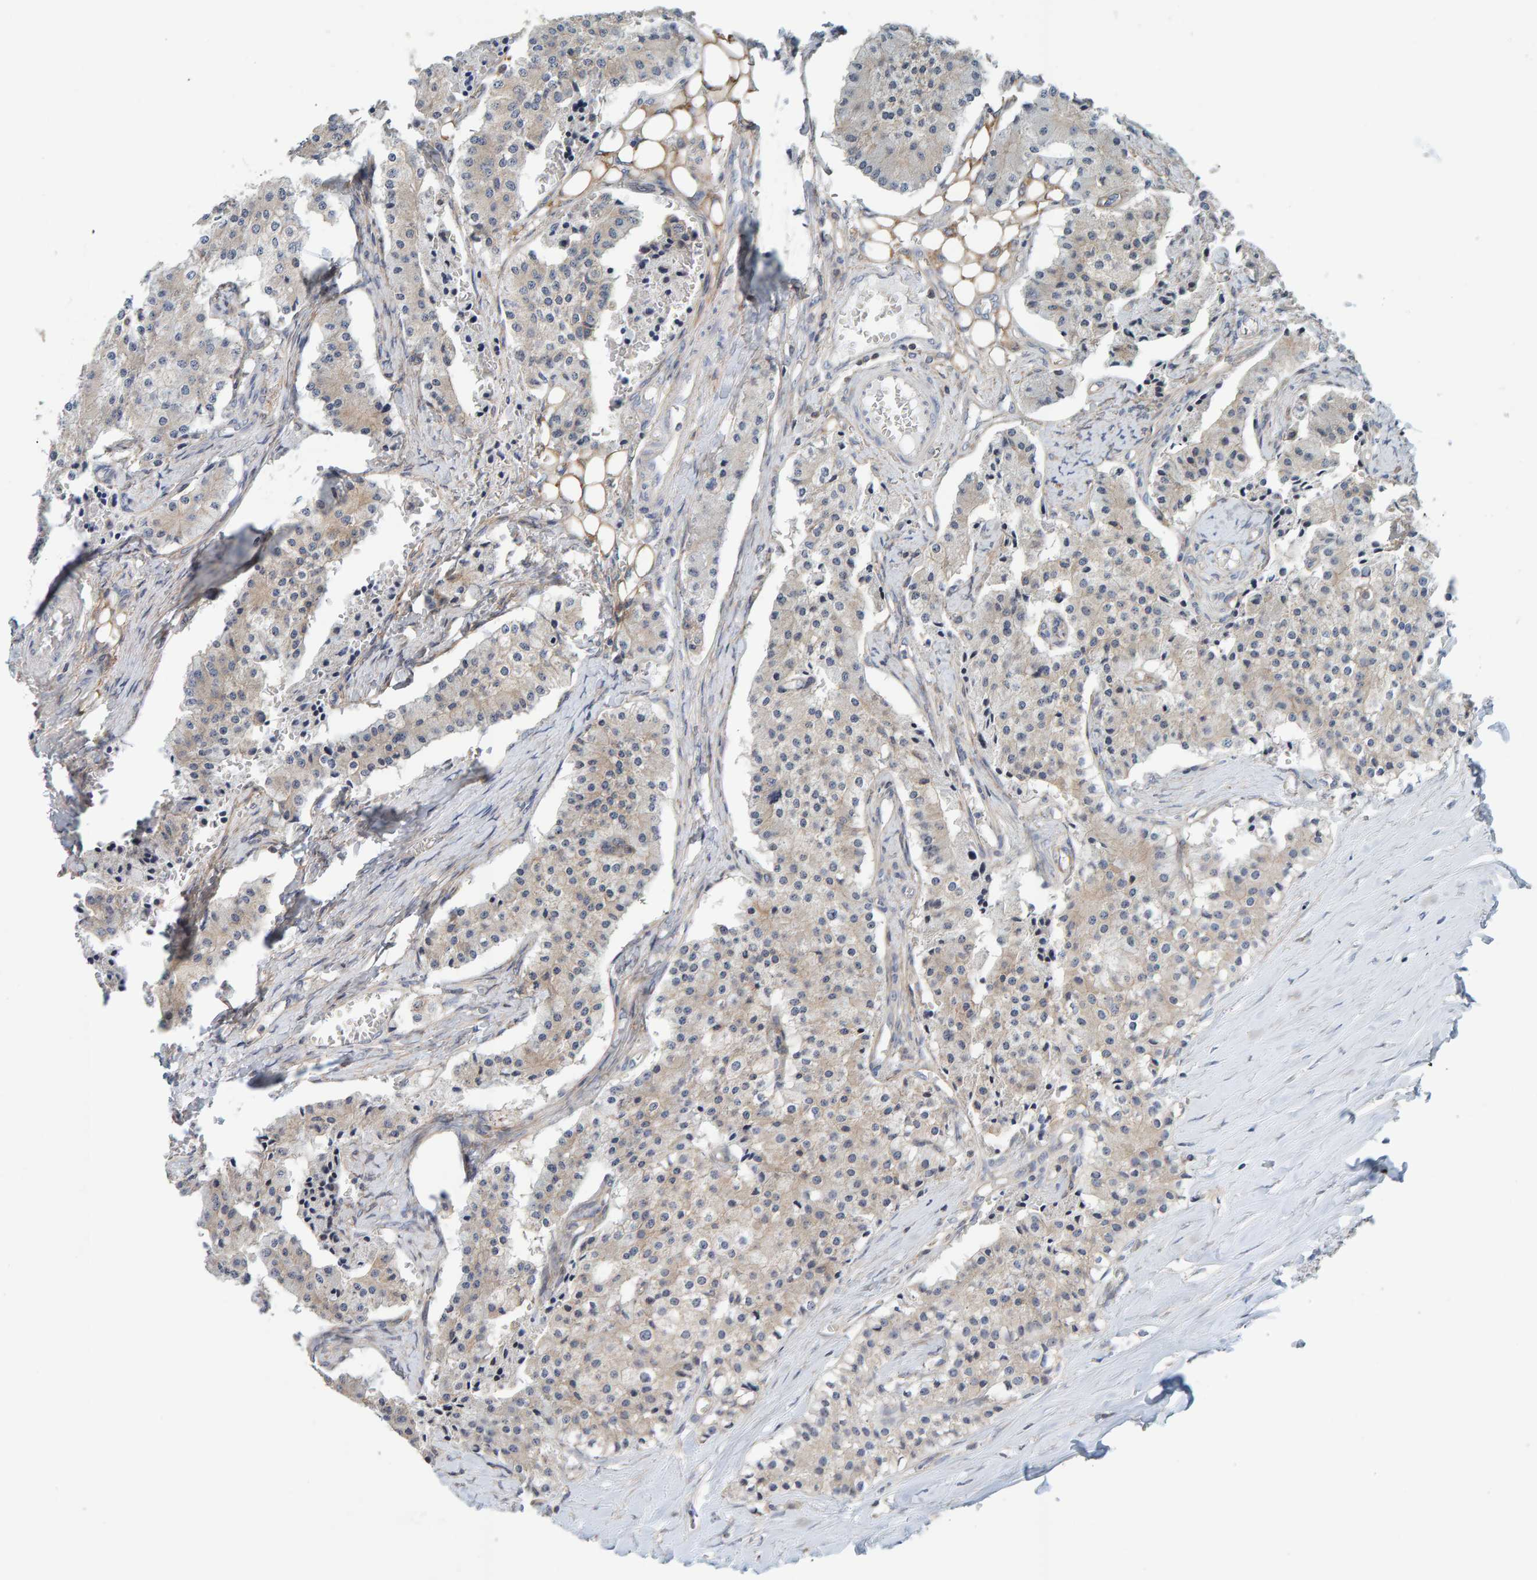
{"staining": {"intensity": "weak", "quantity": ">75%", "location": "cytoplasmic/membranous"}, "tissue": "carcinoid", "cell_type": "Tumor cells", "image_type": "cancer", "snomed": [{"axis": "morphology", "description": "Carcinoid, malignant, NOS"}, {"axis": "topography", "description": "Colon"}], "caption": "DAB immunohistochemical staining of human carcinoid (malignant) shows weak cytoplasmic/membranous protein expression in about >75% of tumor cells.", "gene": "RGP1", "patient": {"sex": "female", "age": 52}}